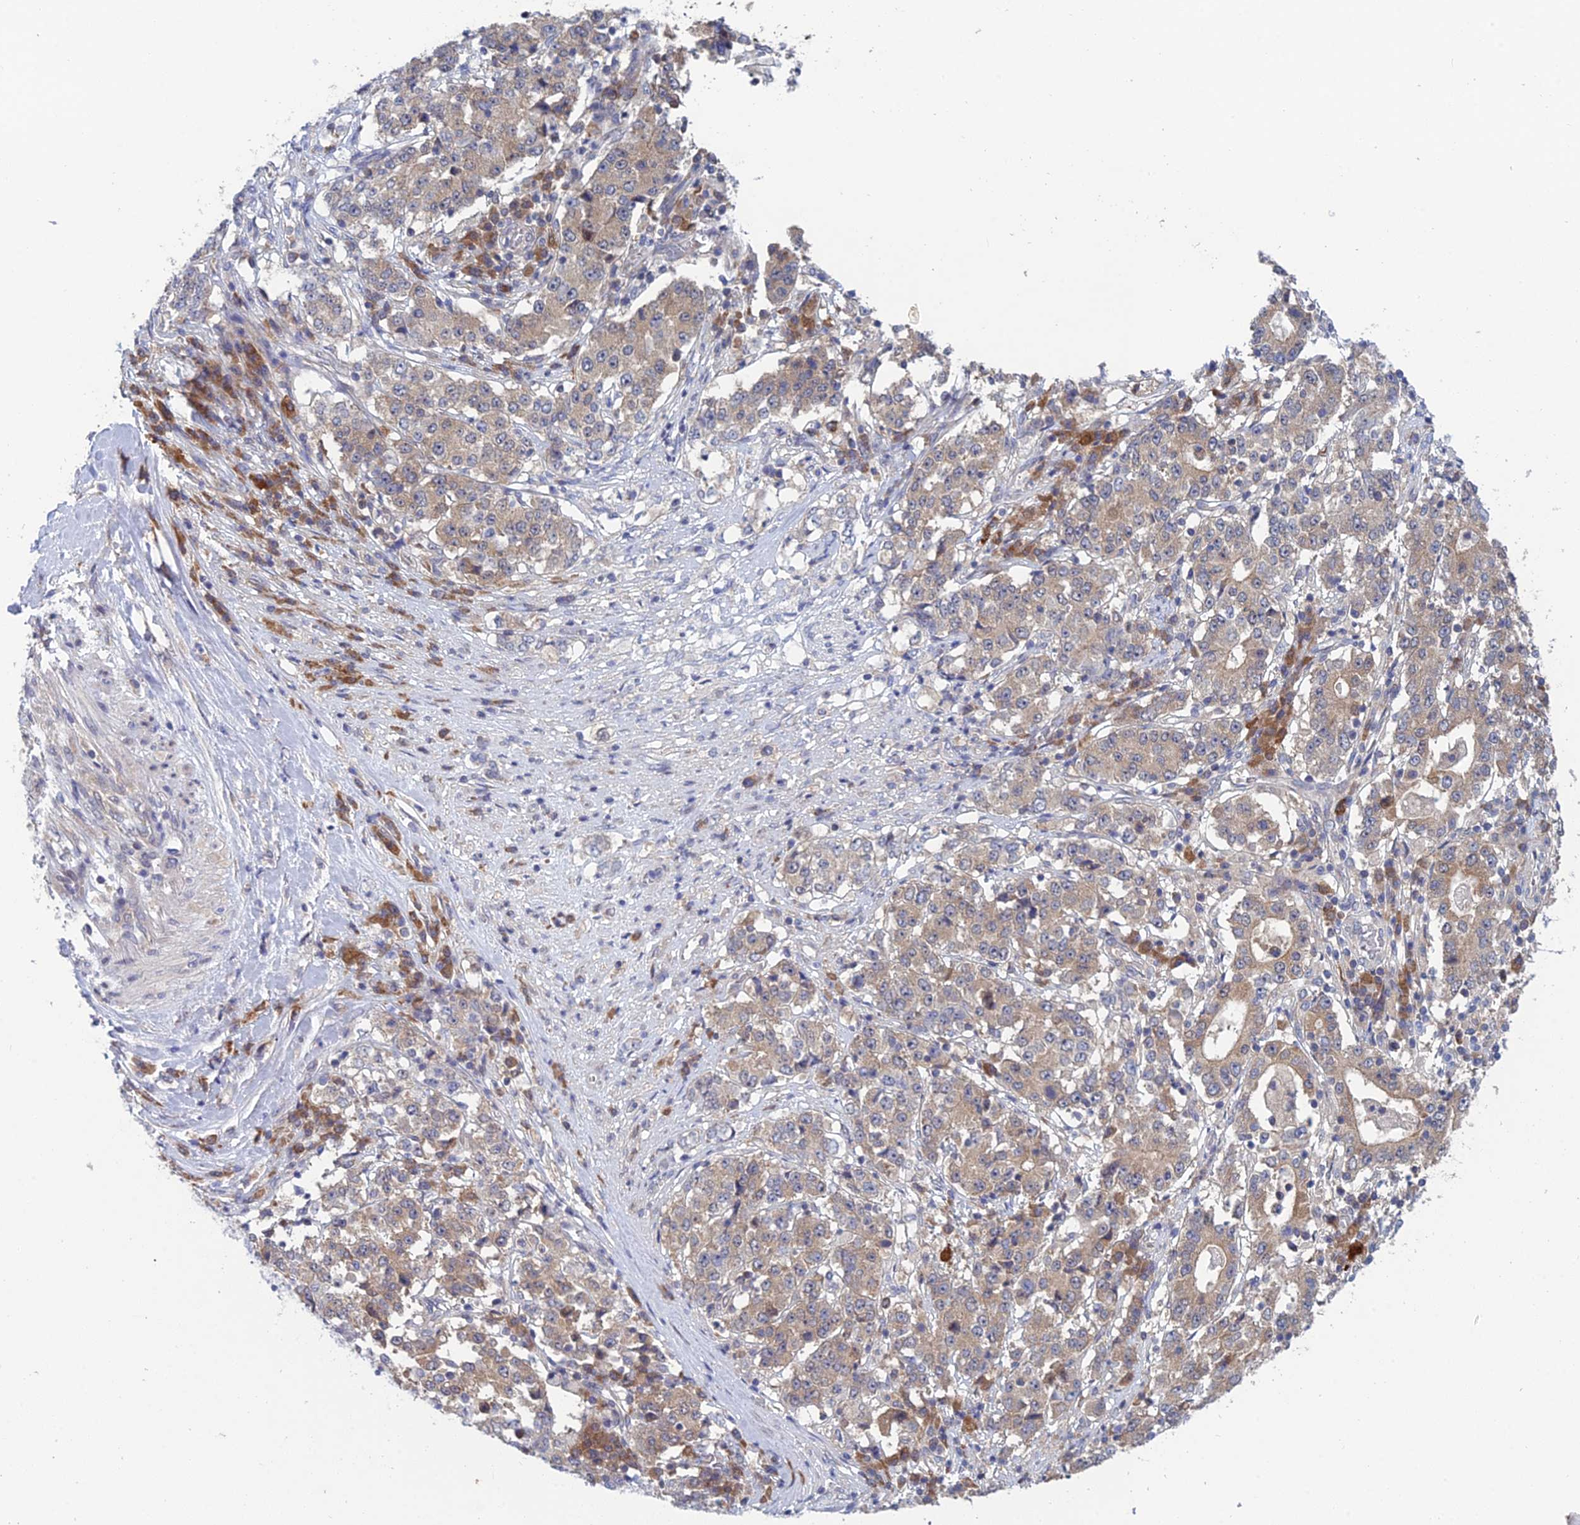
{"staining": {"intensity": "weak", "quantity": ">75%", "location": "cytoplasmic/membranous"}, "tissue": "stomach cancer", "cell_type": "Tumor cells", "image_type": "cancer", "snomed": [{"axis": "morphology", "description": "Adenocarcinoma, NOS"}, {"axis": "topography", "description": "Stomach"}], "caption": "Tumor cells demonstrate low levels of weak cytoplasmic/membranous expression in approximately >75% of cells in adenocarcinoma (stomach). The protein is shown in brown color, while the nuclei are stained blue.", "gene": "SRA1", "patient": {"sex": "male", "age": 59}}